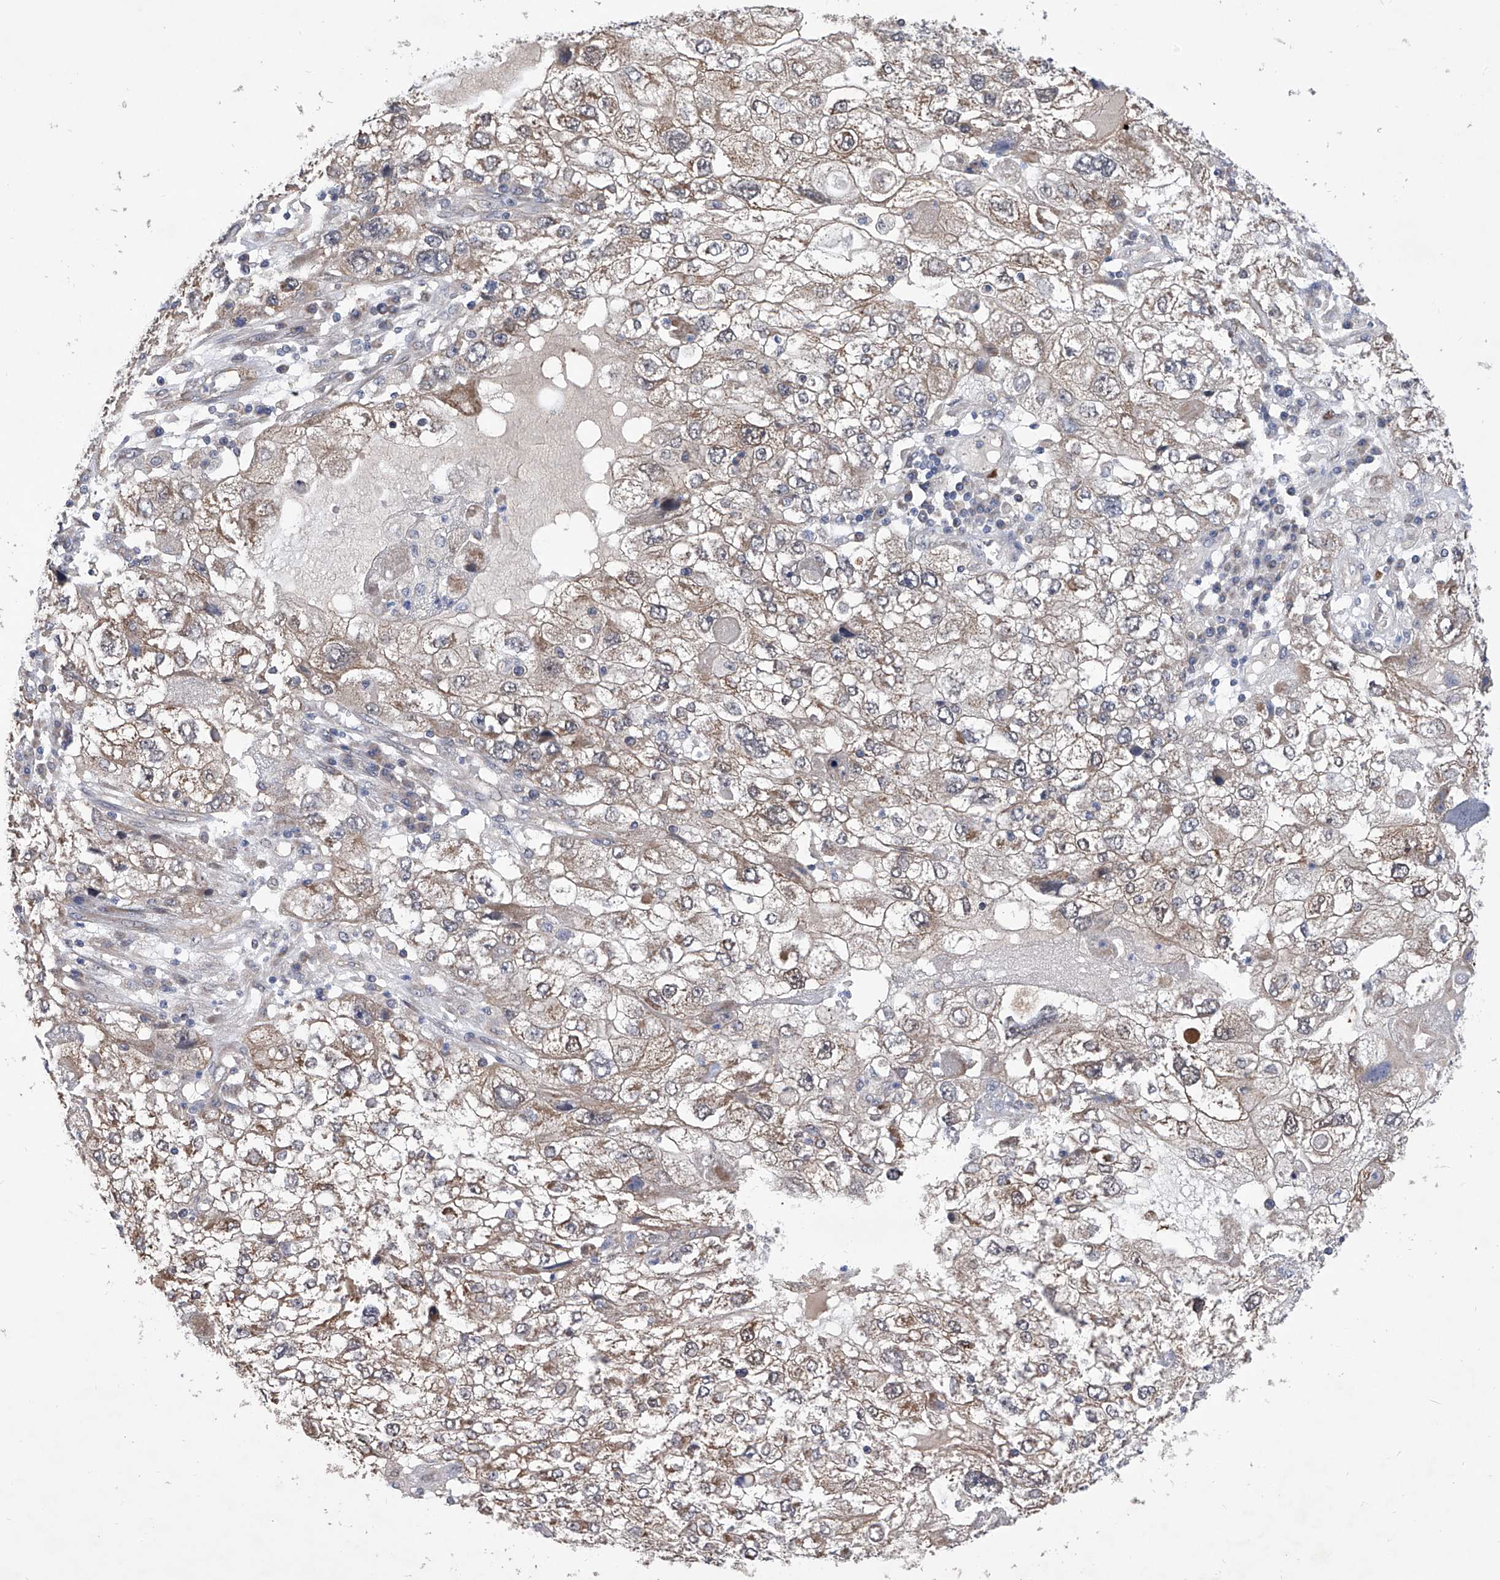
{"staining": {"intensity": "moderate", "quantity": ">75%", "location": "cytoplasmic/membranous"}, "tissue": "endometrial cancer", "cell_type": "Tumor cells", "image_type": "cancer", "snomed": [{"axis": "morphology", "description": "Adenocarcinoma, NOS"}, {"axis": "topography", "description": "Endometrium"}], "caption": "Endometrial cancer (adenocarcinoma) was stained to show a protein in brown. There is medium levels of moderate cytoplasmic/membranous positivity in about >75% of tumor cells.", "gene": "USP45", "patient": {"sex": "female", "age": 49}}